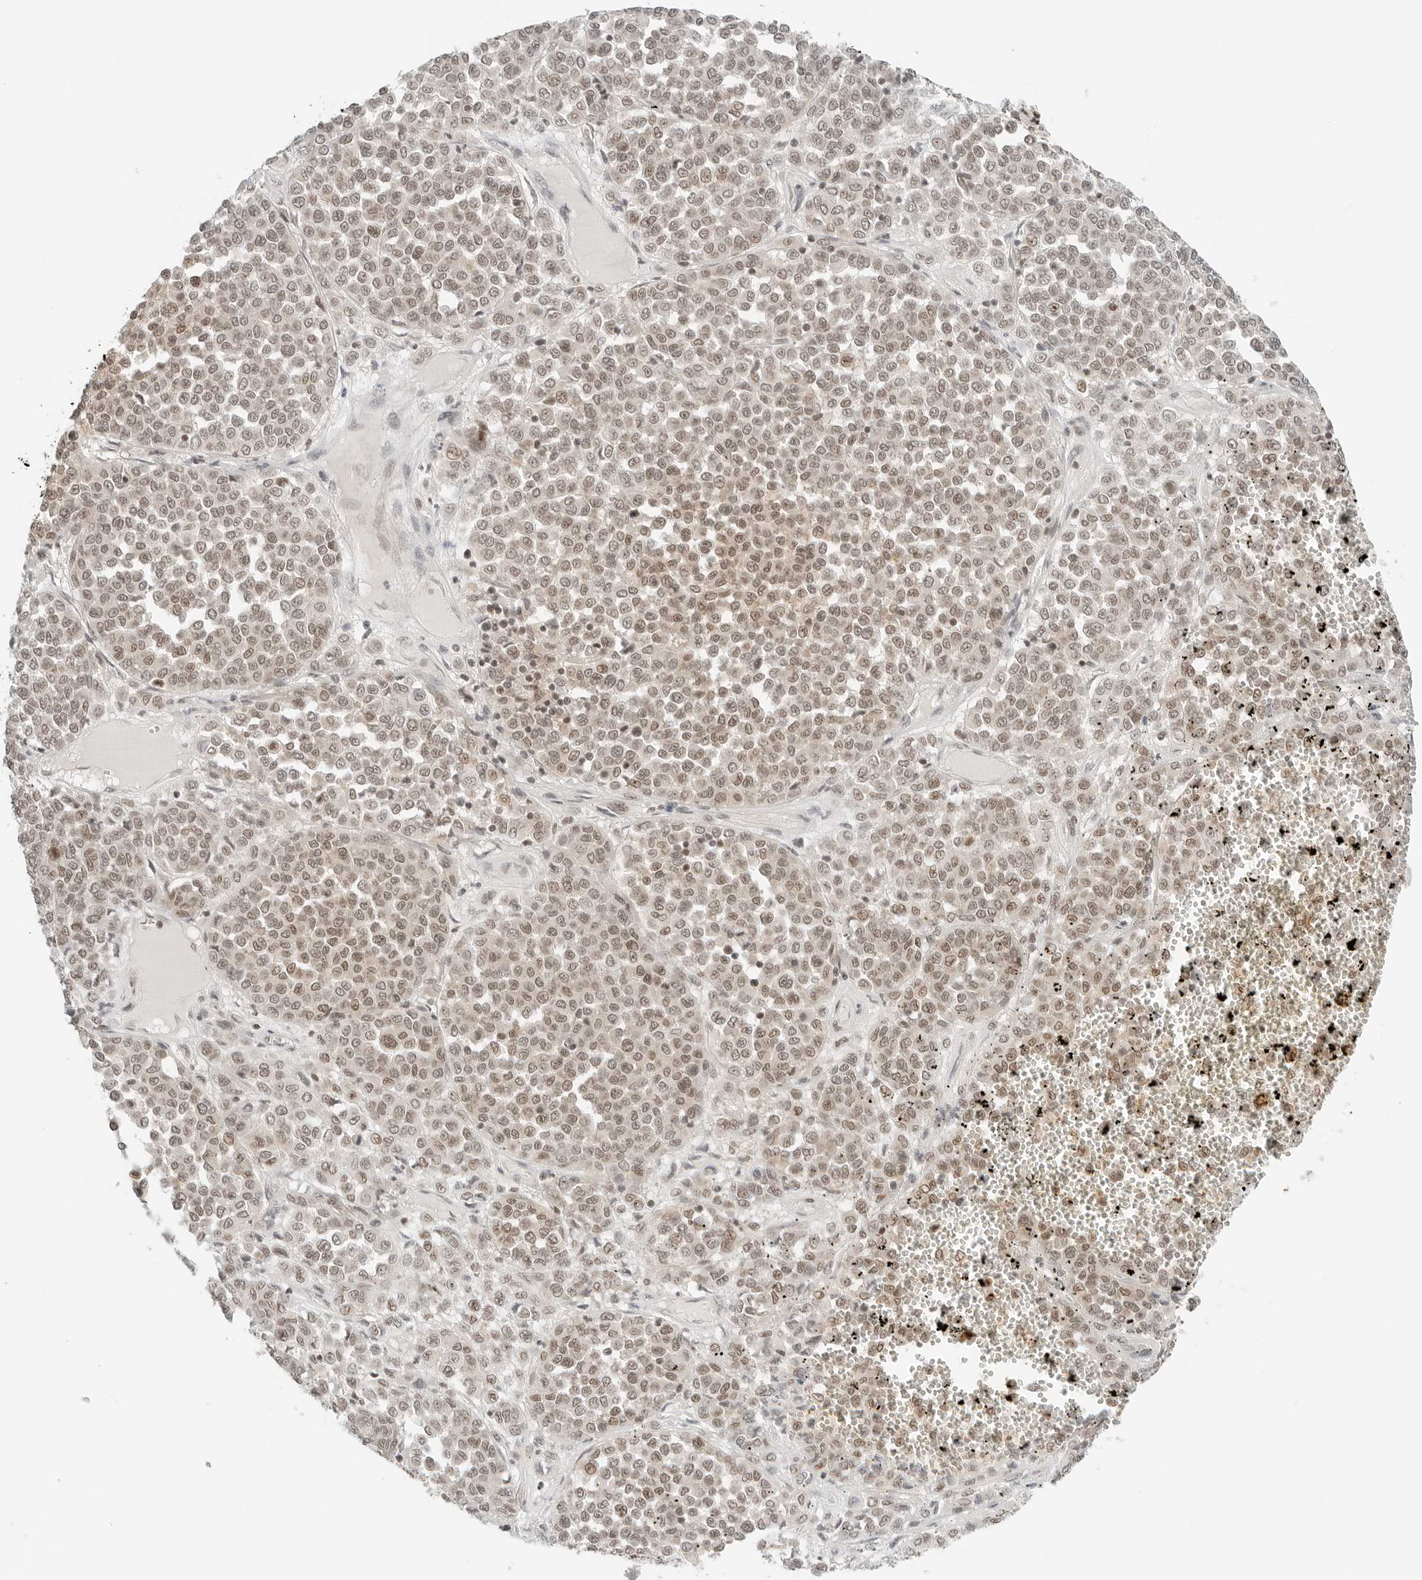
{"staining": {"intensity": "moderate", "quantity": ">75%", "location": "nuclear"}, "tissue": "melanoma", "cell_type": "Tumor cells", "image_type": "cancer", "snomed": [{"axis": "morphology", "description": "Malignant melanoma, Metastatic site"}, {"axis": "topography", "description": "Pancreas"}], "caption": "The image exhibits a brown stain indicating the presence of a protein in the nuclear of tumor cells in malignant melanoma (metastatic site).", "gene": "CRTC2", "patient": {"sex": "female", "age": 30}}